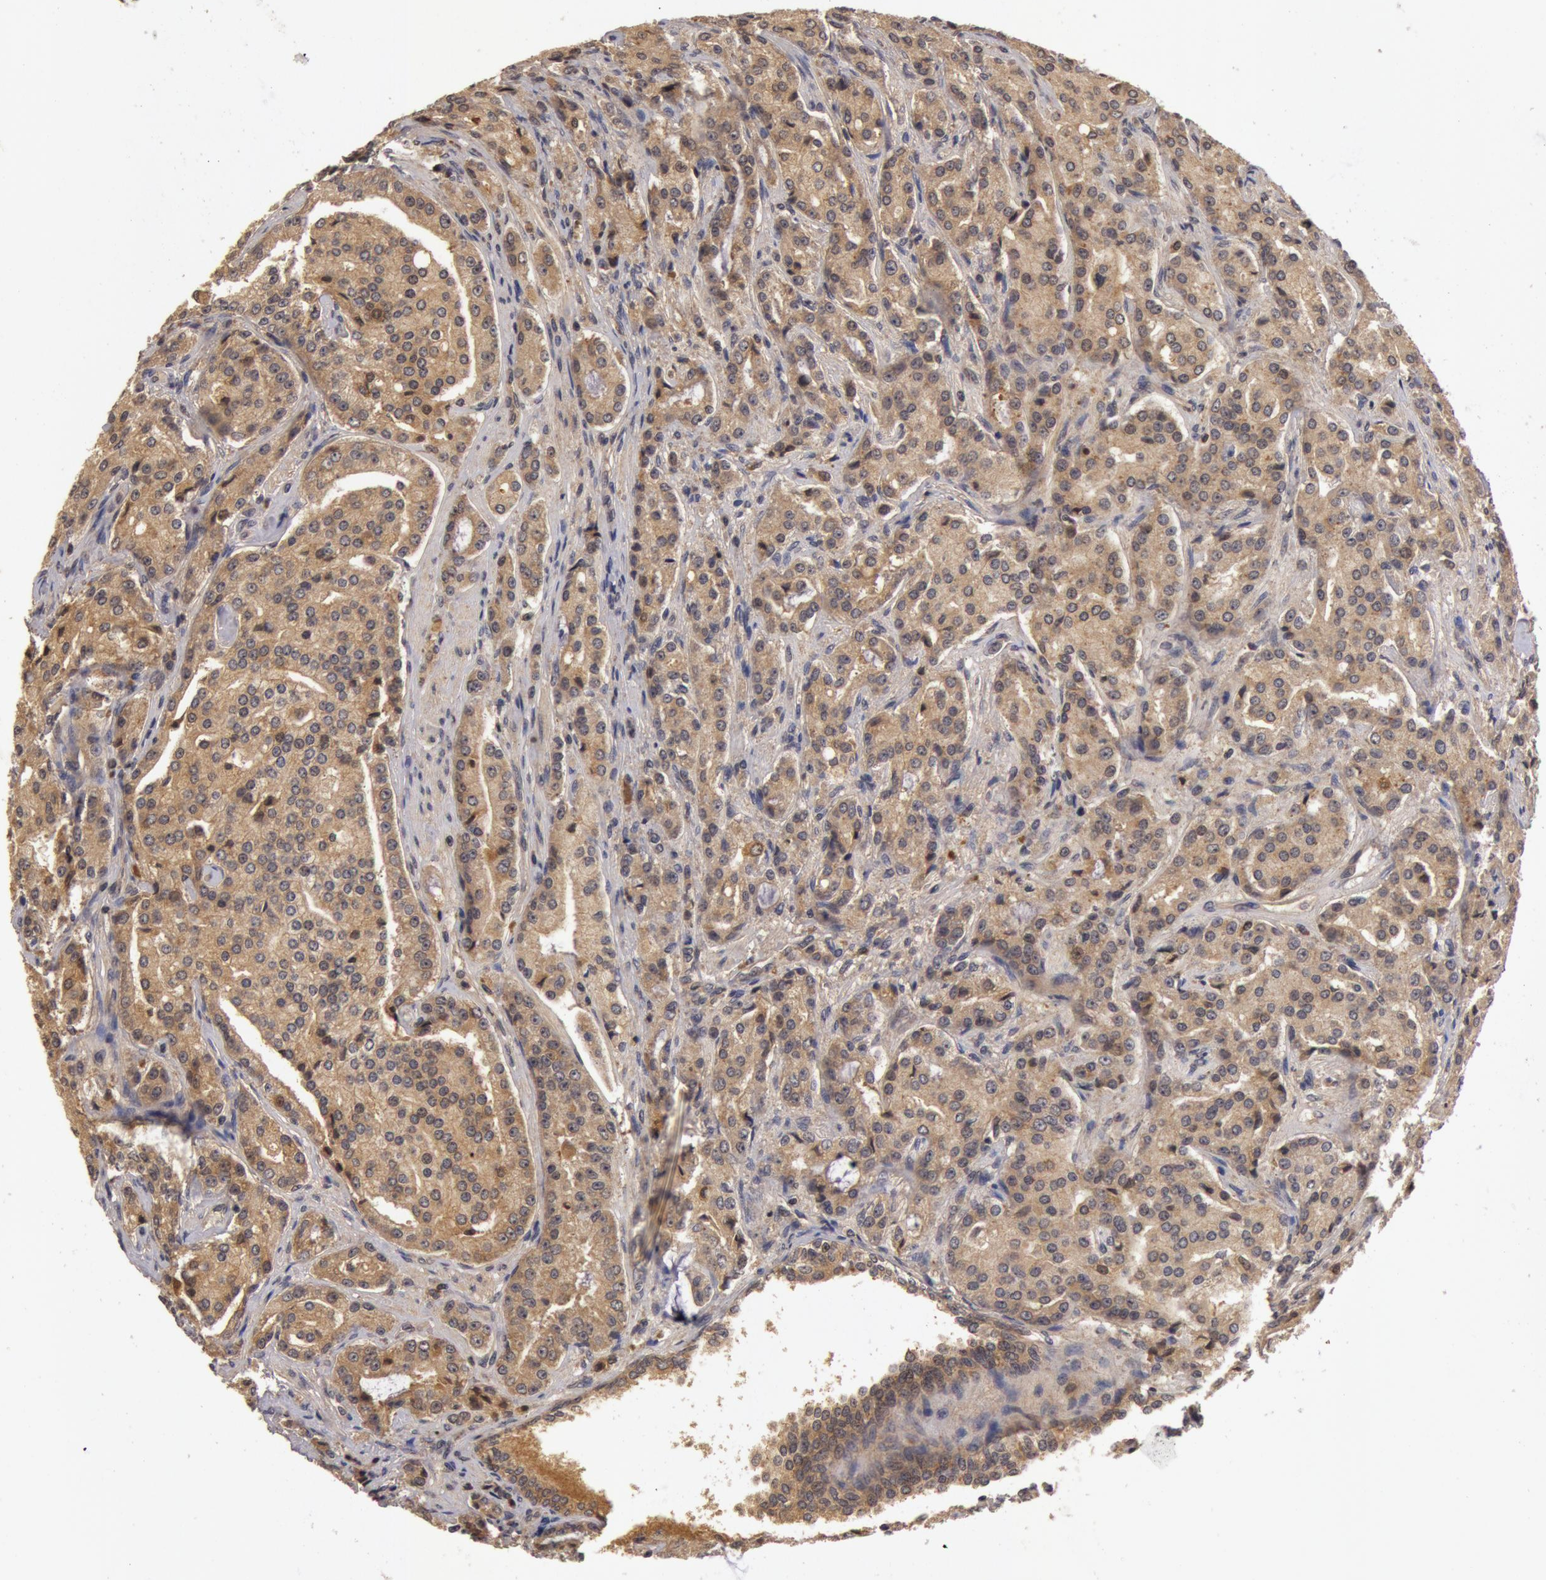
{"staining": {"intensity": "weak", "quantity": ">75%", "location": "cytoplasmic/membranous"}, "tissue": "prostate cancer", "cell_type": "Tumor cells", "image_type": "cancer", "snomed": [{"axis": "morphology", "description": "Adenocarcinoma, Medium grade"}, {"axis": "topography", "description": "Prostate"}], "caption": "Immunohistochemical staining of human prostate cancer reveals low levels of weak cytoplasmic/membranous protein staining in about >75% of tumor cells.", "gene": "BCHE", "patient": {"sex": "male", "age": 72}}